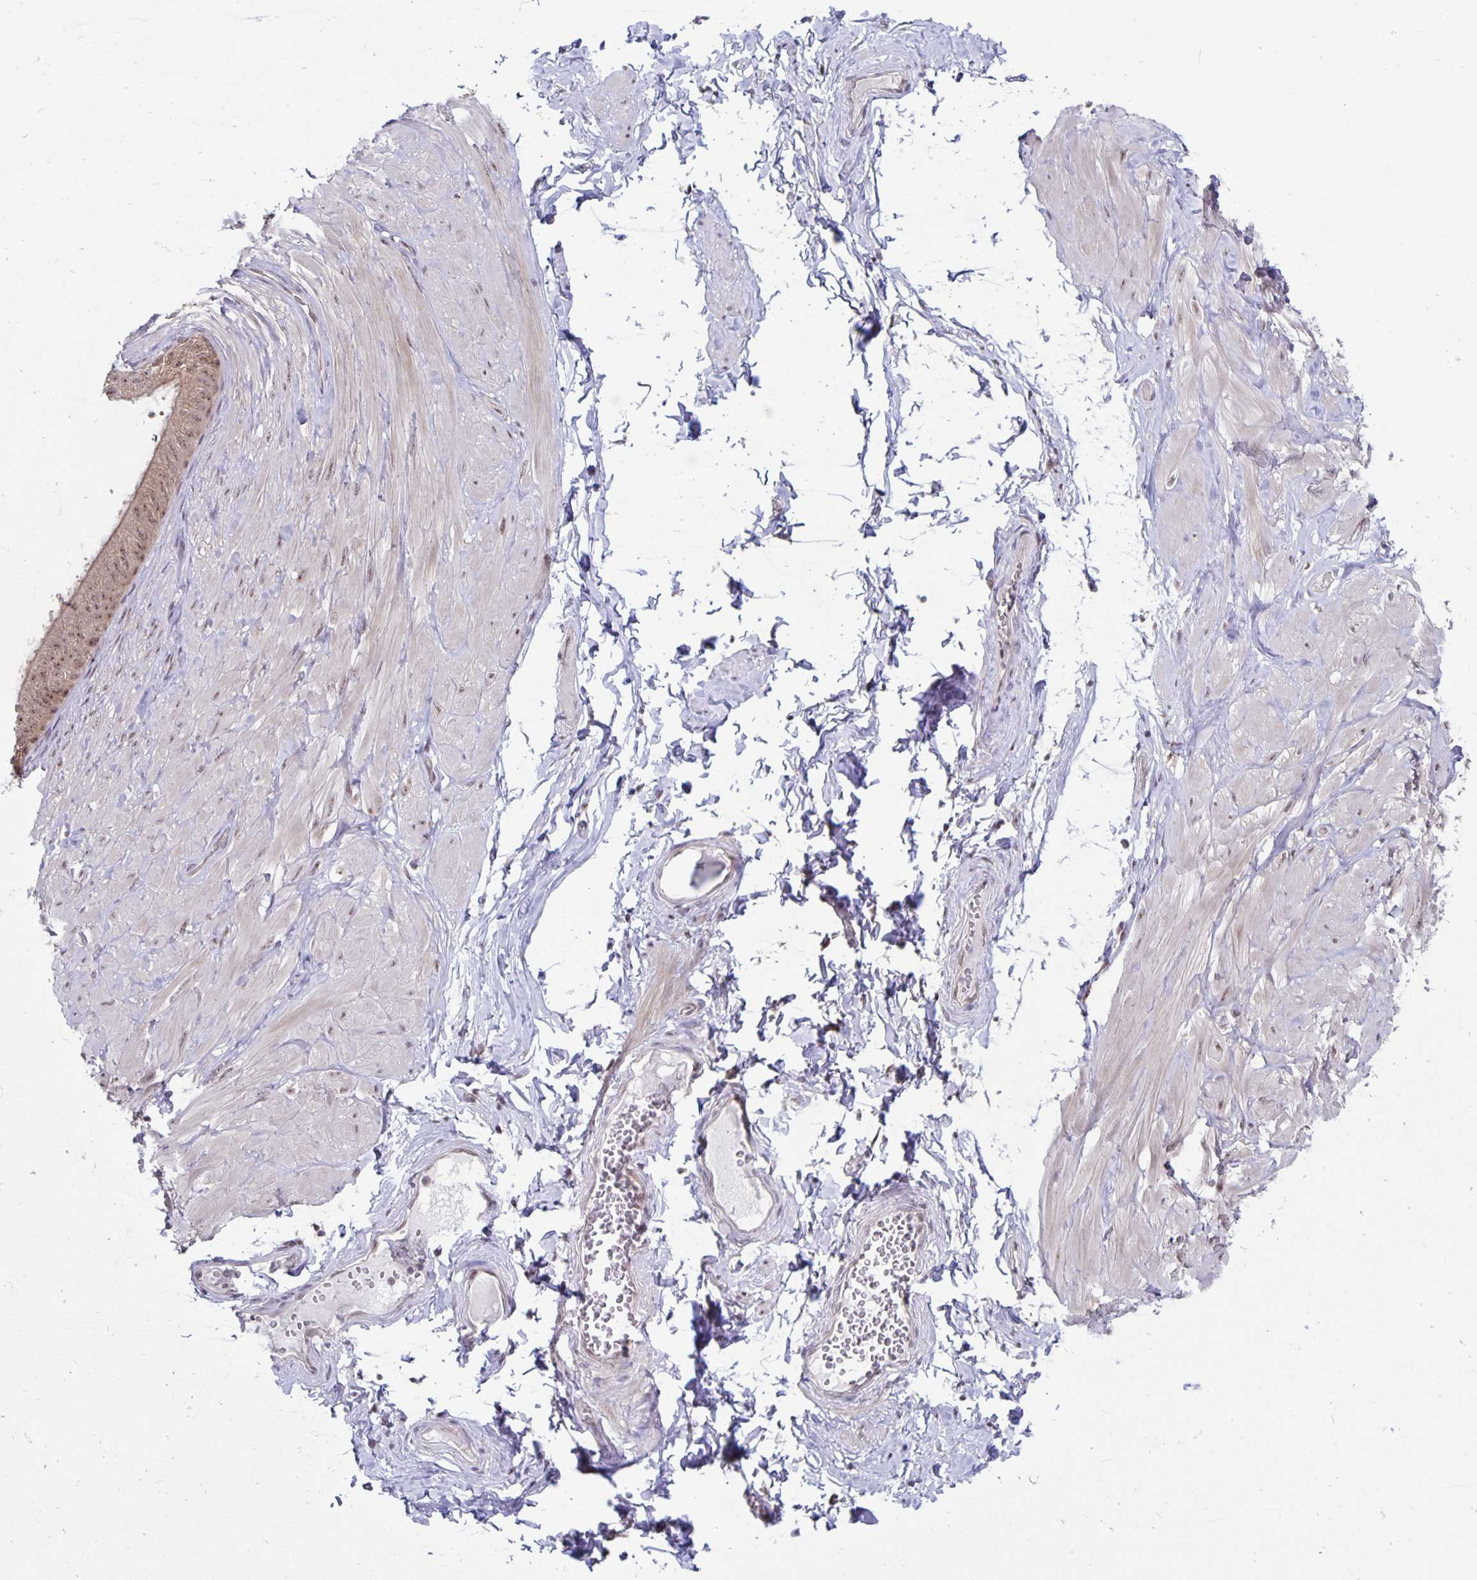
{"staining": {"intensity": "negative", "quantity": "none", "location": "none"}, "tissue": "adipose tissue", "cell_type": "Adipocytes", "image_type": "normal", "snomed": [{"axis": "morphology", "description": "Normal tissue, NOS"}, {"axis": "topography", "description": "Epididymis, spermatic cord, NOS"}, {"axis": "topography", "description": "Epididymis"}, {"axis": "topography", "description": "Peripheral nerve tissue"}], "caption": "This micrograph is of normal adipose tissue stained with IHC to label a protein in brown with the nuclei are counter-stained blue. There is no staining in adipocytes. (Brightfield microscopy of DAB IHC at high magnification).", "gene": "EXOC6B", "patient": {"sex": "male", "age": 29}}